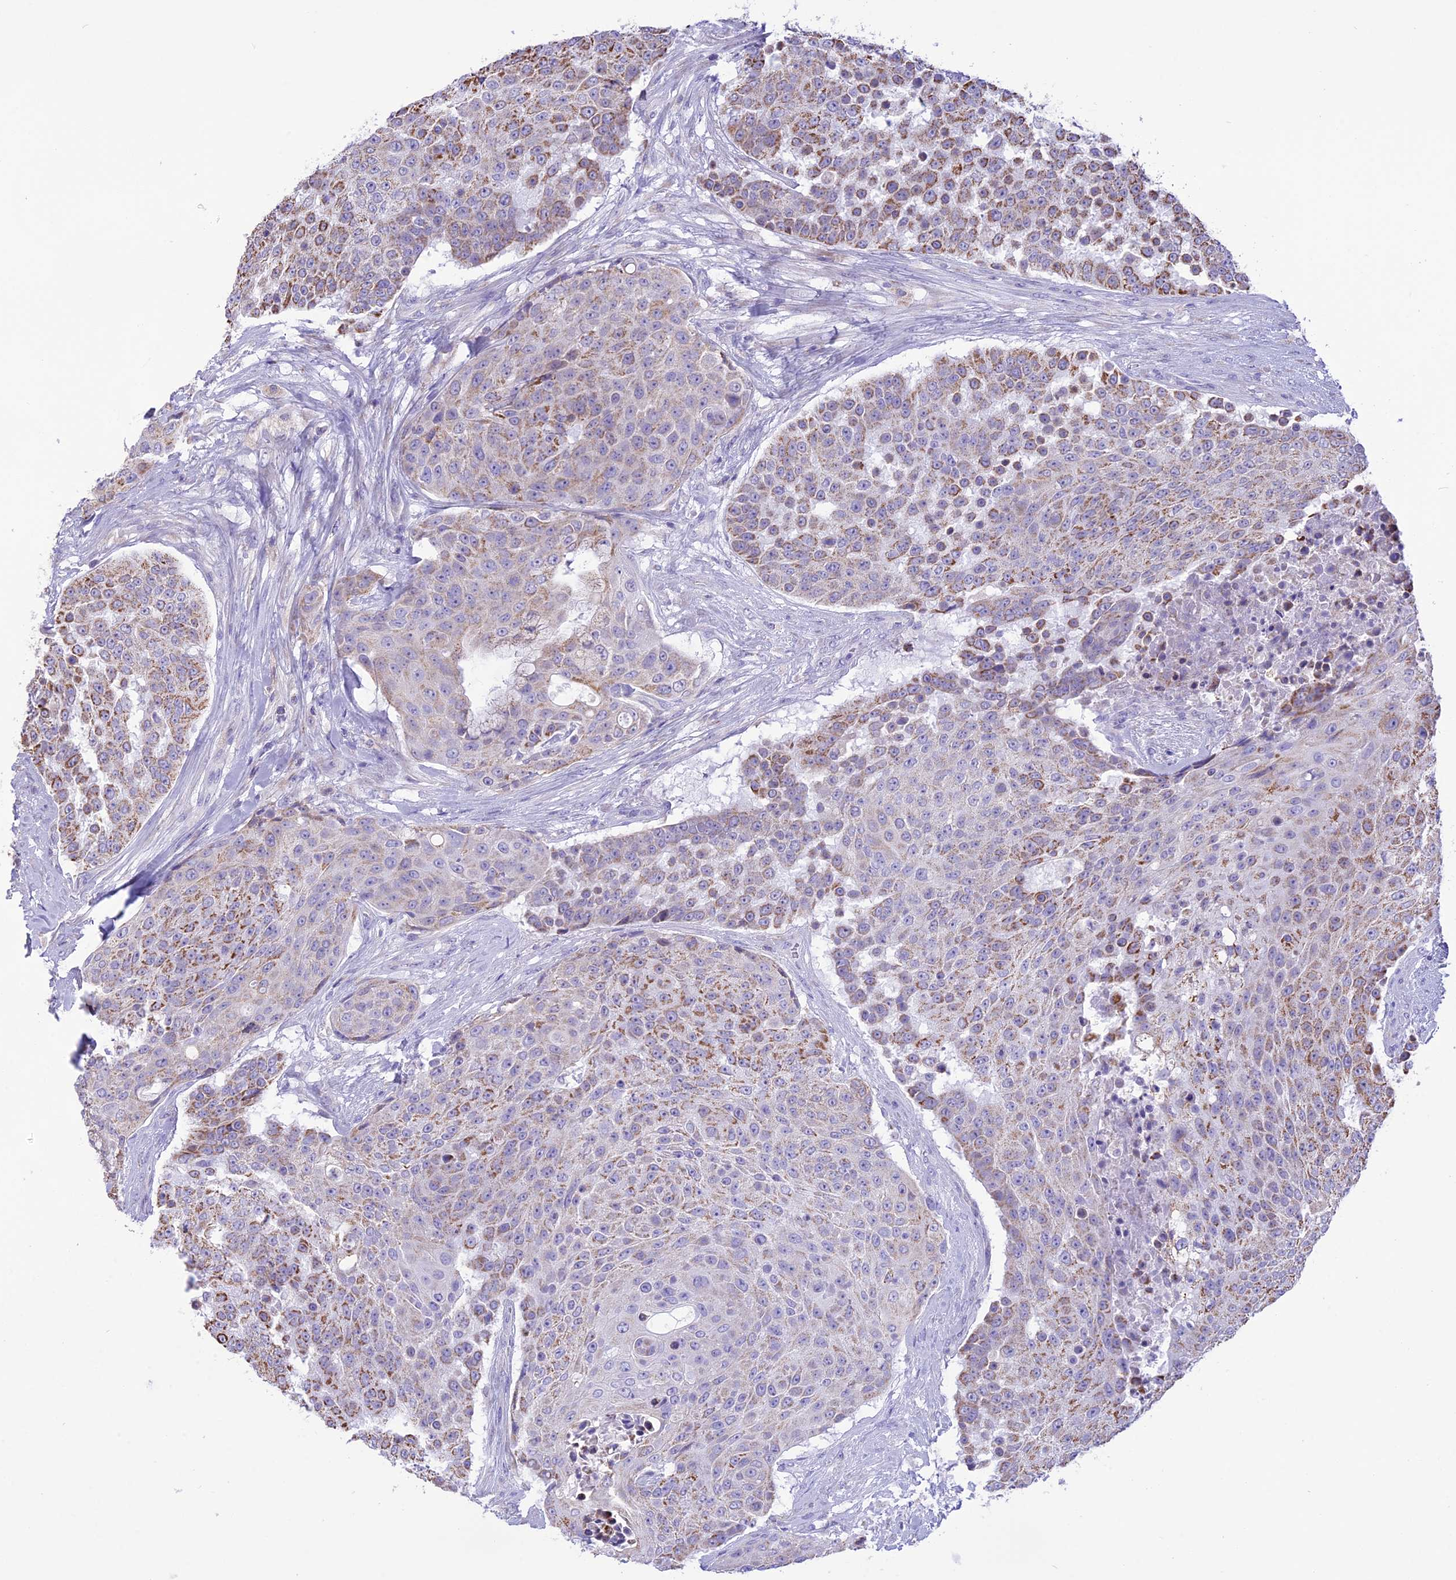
{"staining": {"intensity": "moderate", "quantity": "25%-75%", "location": "cytoplasmic/membranous"}, "tissue": "urothelial cancer", "cell_type": "Tumor cells", "image_type": "cancer", "snomed": [{"axis": "morphology", "description": "Urothelial carcinoma, High grade"}, {"axis": "topography", "description": "Urinary bladder"}], "caption": "Moderate cytoplasmic/membranous protein expression is seen in about 25%-75% of tumor cells in high-grade urothelial carcinoma. (DAB IHC with brightfield microscopy, high magnification).", "gene": "DOC2B", "patient": {"sex": "female", "age": 63}}